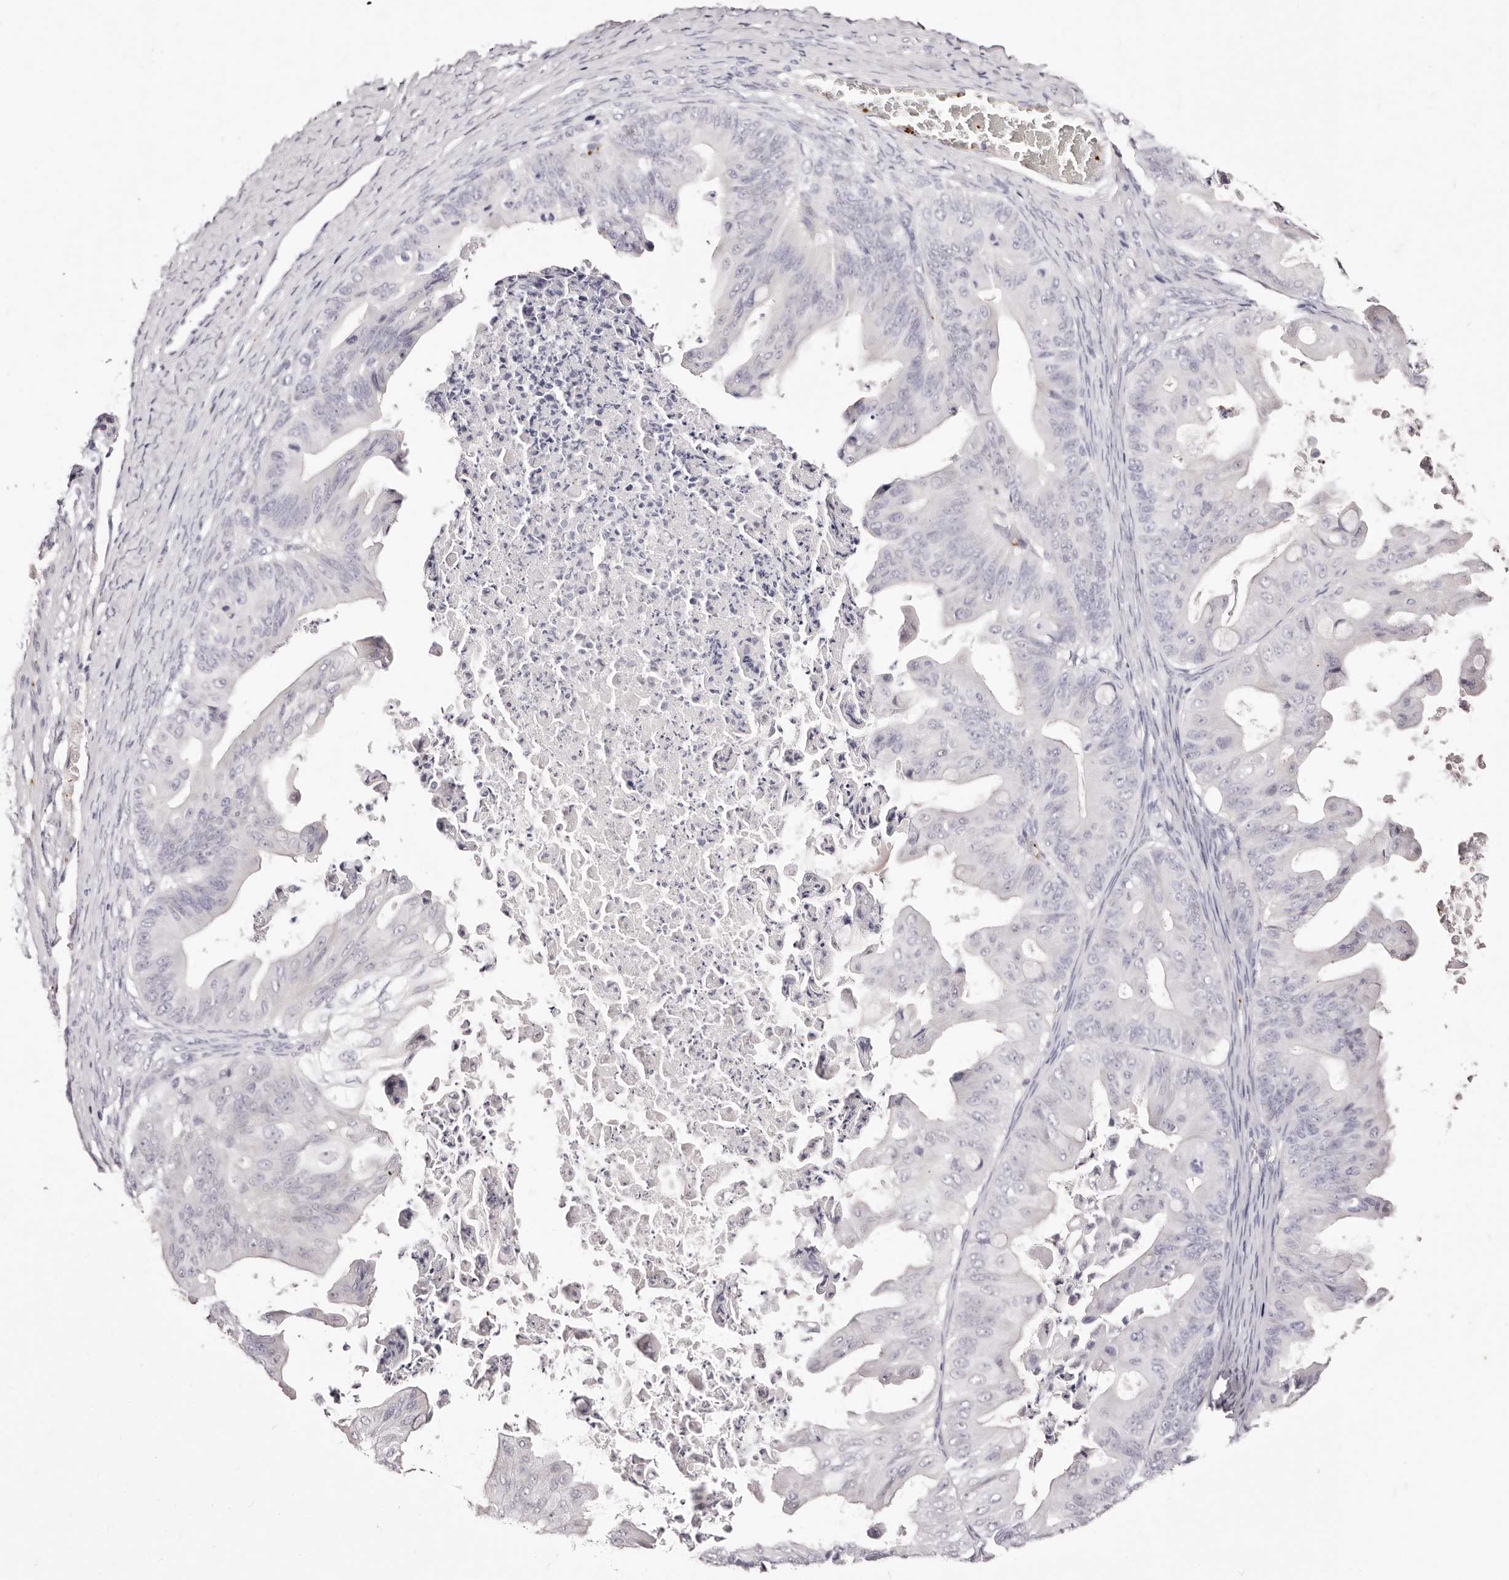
{"staining": {"intensity": "negative", "quantity": "none", "location": "none"}, "tissue": "ovarian cancer", "cell_type": "Tumor cells", "image_type": "cancer", "snomed": [{"axis": "morphology", "description": "Cystadenocarcinoma, mucinous, NOS"}, {"axis": "topography", "description": "Ovary"}], "caption": "This is a micrograph of IHC staining of ovarian cancer, which shows no staining in tumor cells.", "gene": "PF4", "patient": {"sex": "female", "age": 37}}